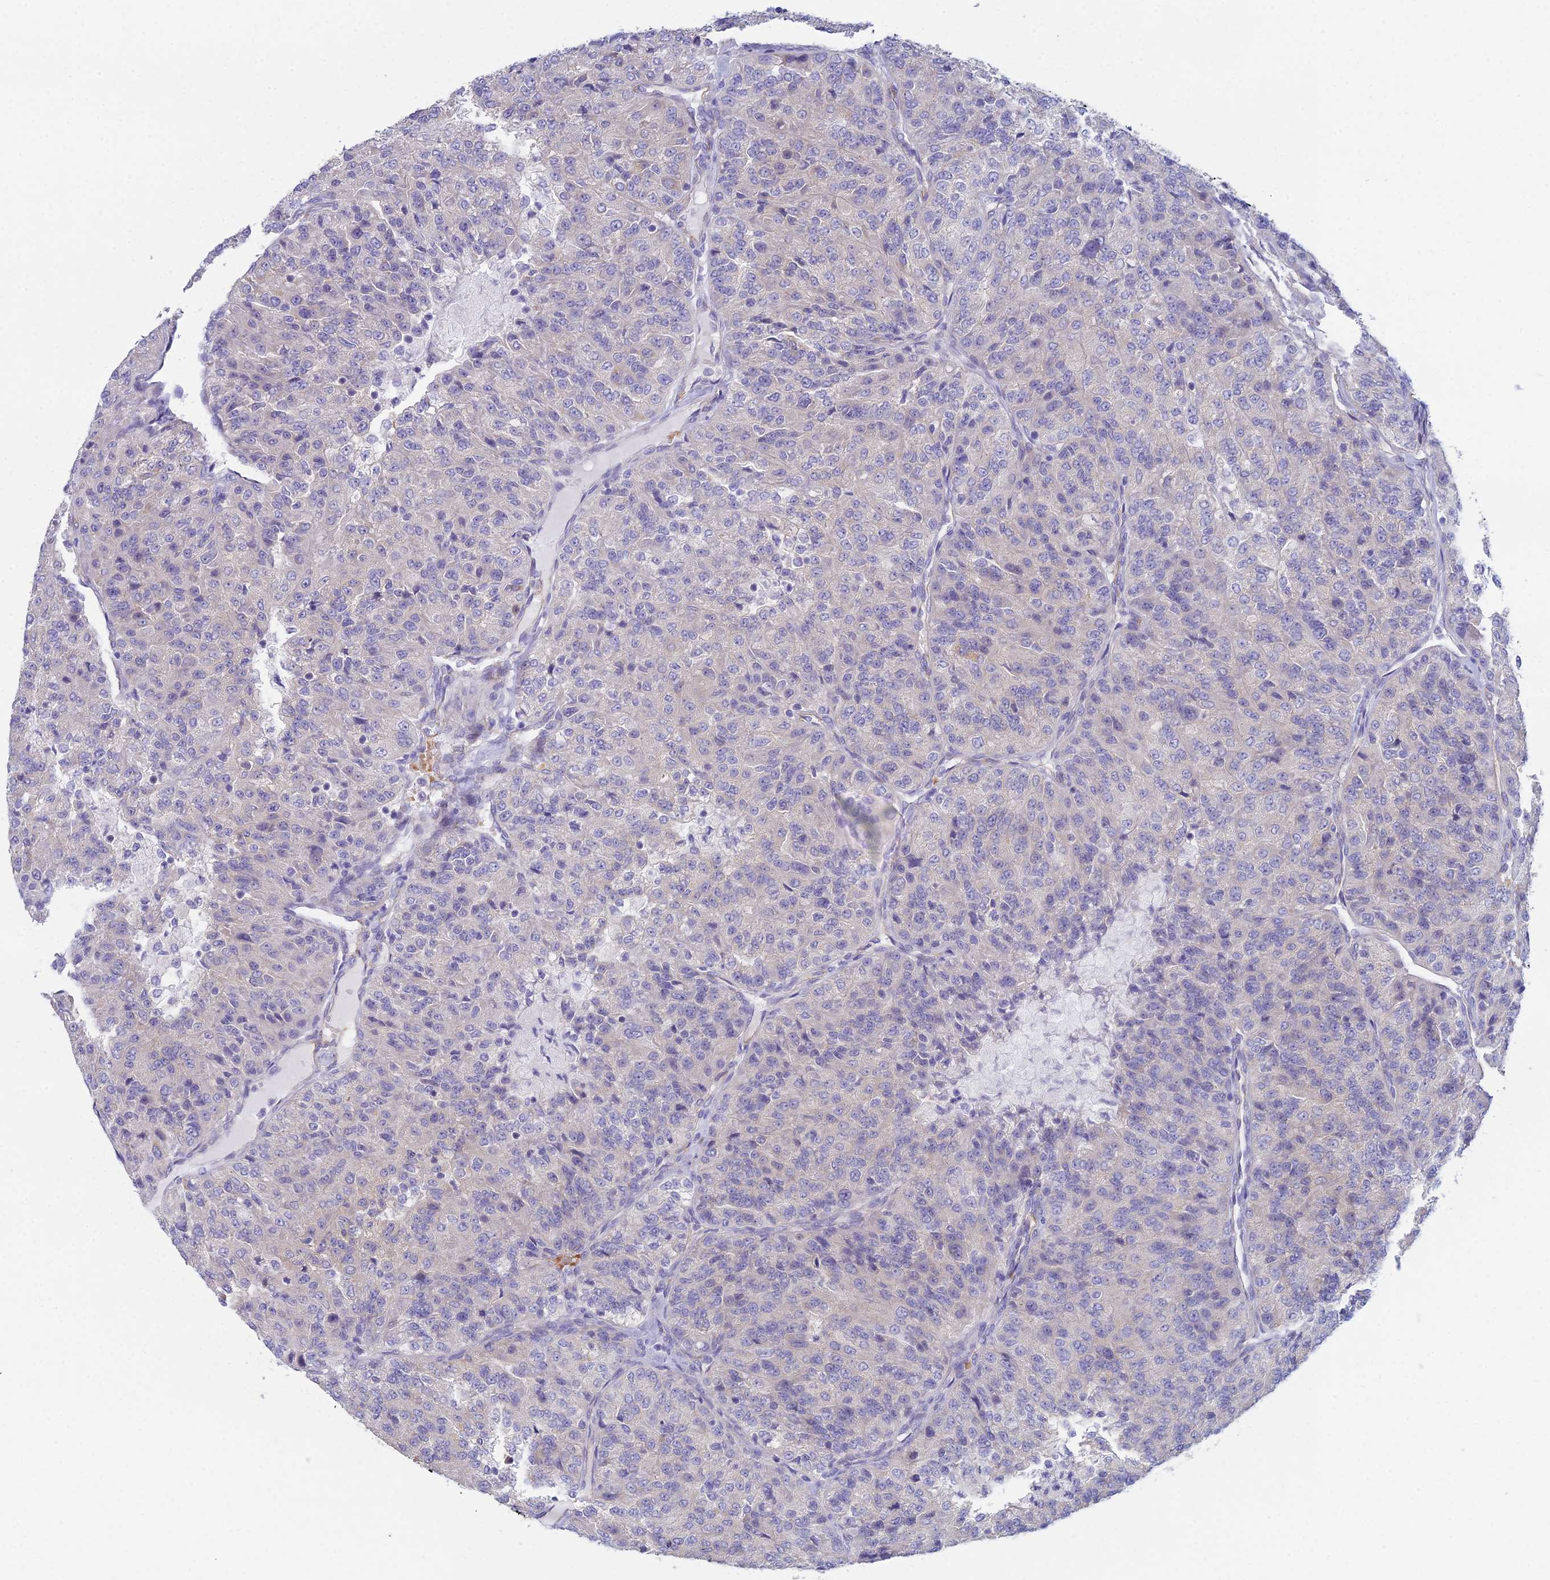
{"staining": {"intensity": "negative", "quantity": "none", "location": "none"}, "tissue": "renal cancer", "cell_type": "Tumor cells", "image_type": "cancer", "snomed": [{"axis": "morphology", "description": "Adenocarcinoma, NOS"}, {"axis": "topography", "description": "Kidney"}], "caption": "This image is of renal adenocarcinoma stained with immunohistochemistry to label a protein in brown with the nuclei are counter-stained blue. There is no expression in tumor cells.", "gene": "ZNF564", "patient": {"sex": "female", "age": 63}}